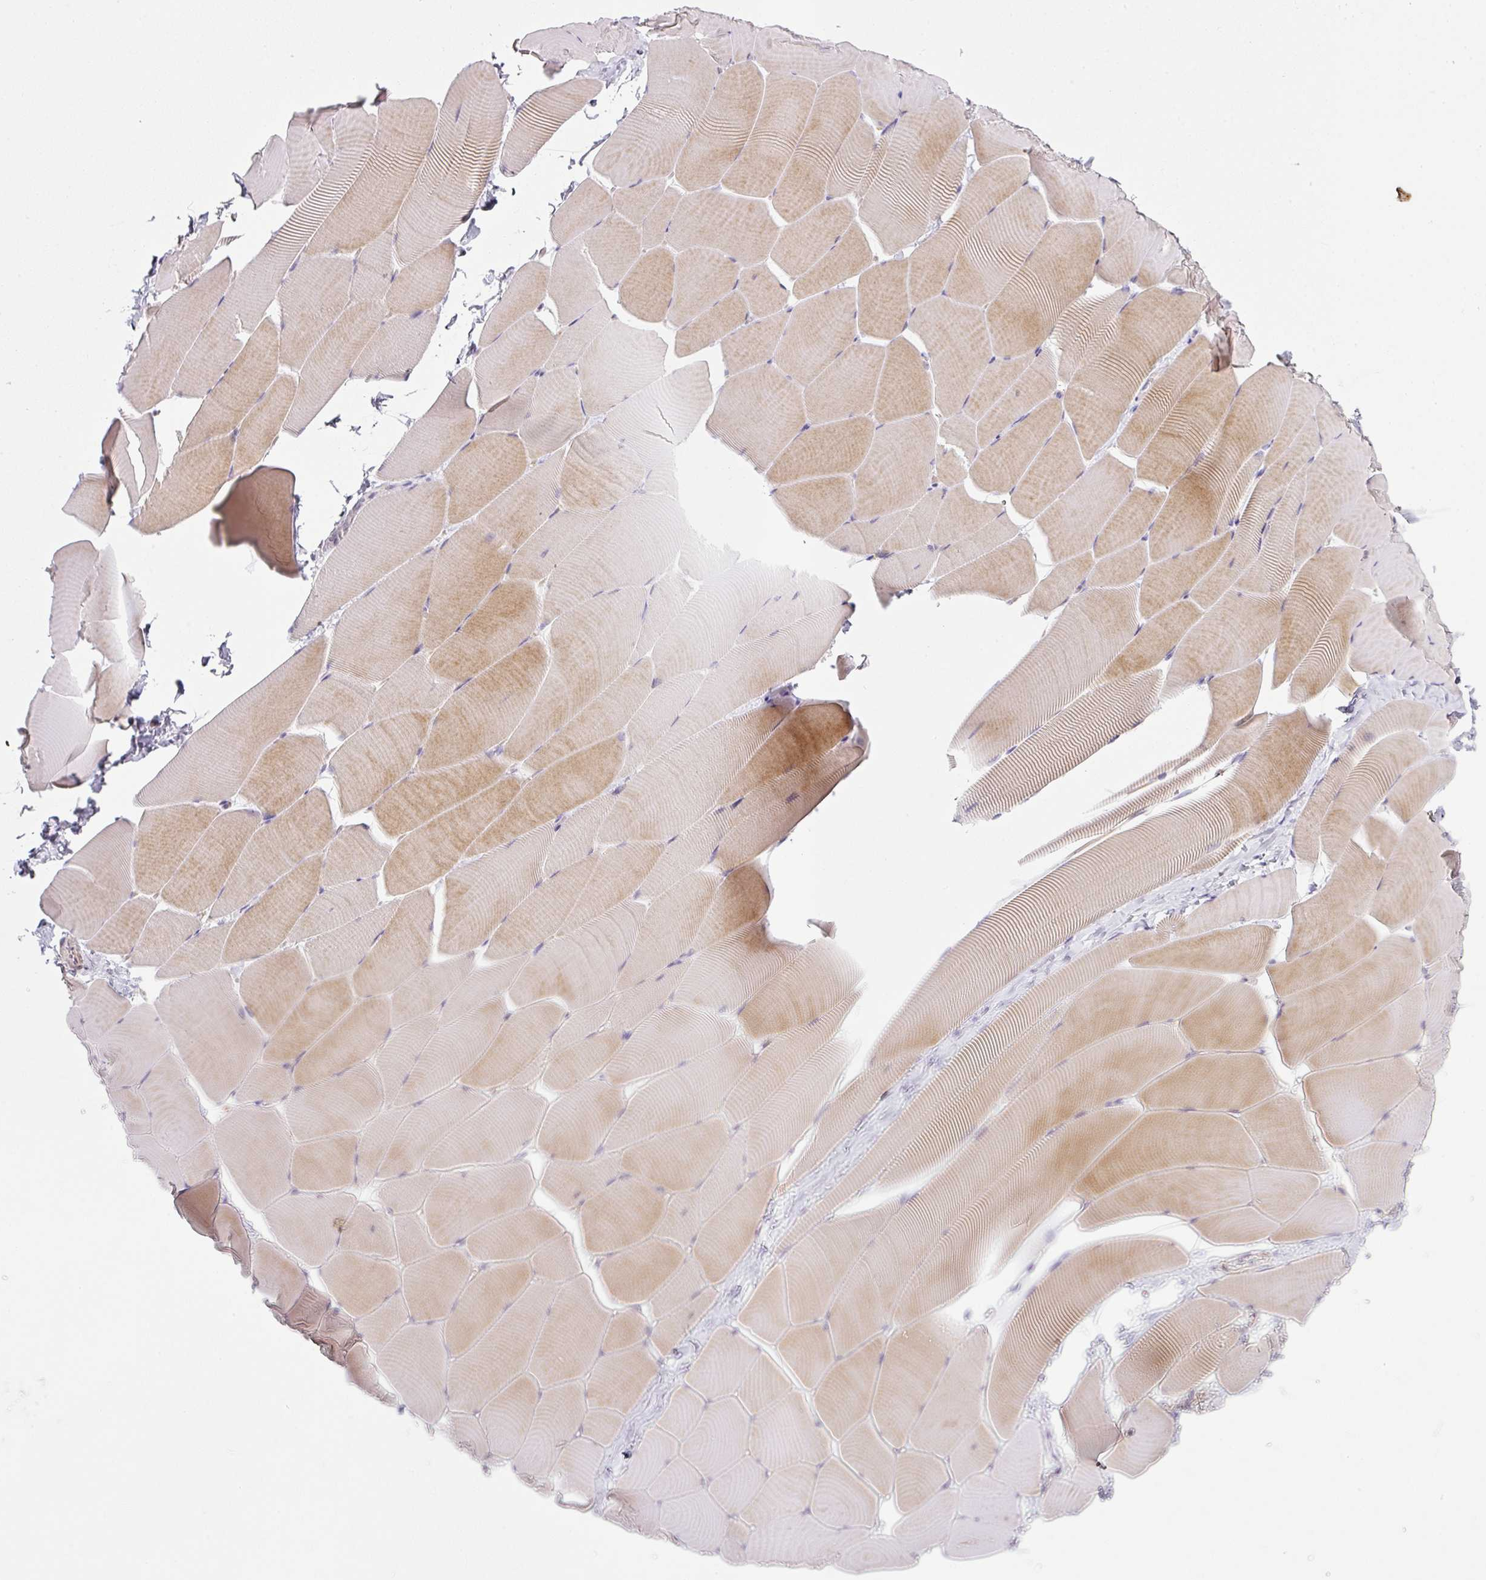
{"staining": {"intensity": "moderate", "quantity": "25%-75%", "location": "cytoplasmic/membranous"}, "tissue": "skeletal muscle", "cell_type": "Myocytes", "image_type": "normal", "snomed": [{"axis": "morphology", "description": "Normal tissue, NOS"}, {"axis": "topography", "description": "Skeletal muscle"}], "caption": "The photomicrograph shows a brown stain indicating the presence of a protein in the cytoplasmic/membranous of myocytes in skeletal muscle.", "gene": "FHAD1", "patient": {"sex": "male", "age": 25}}